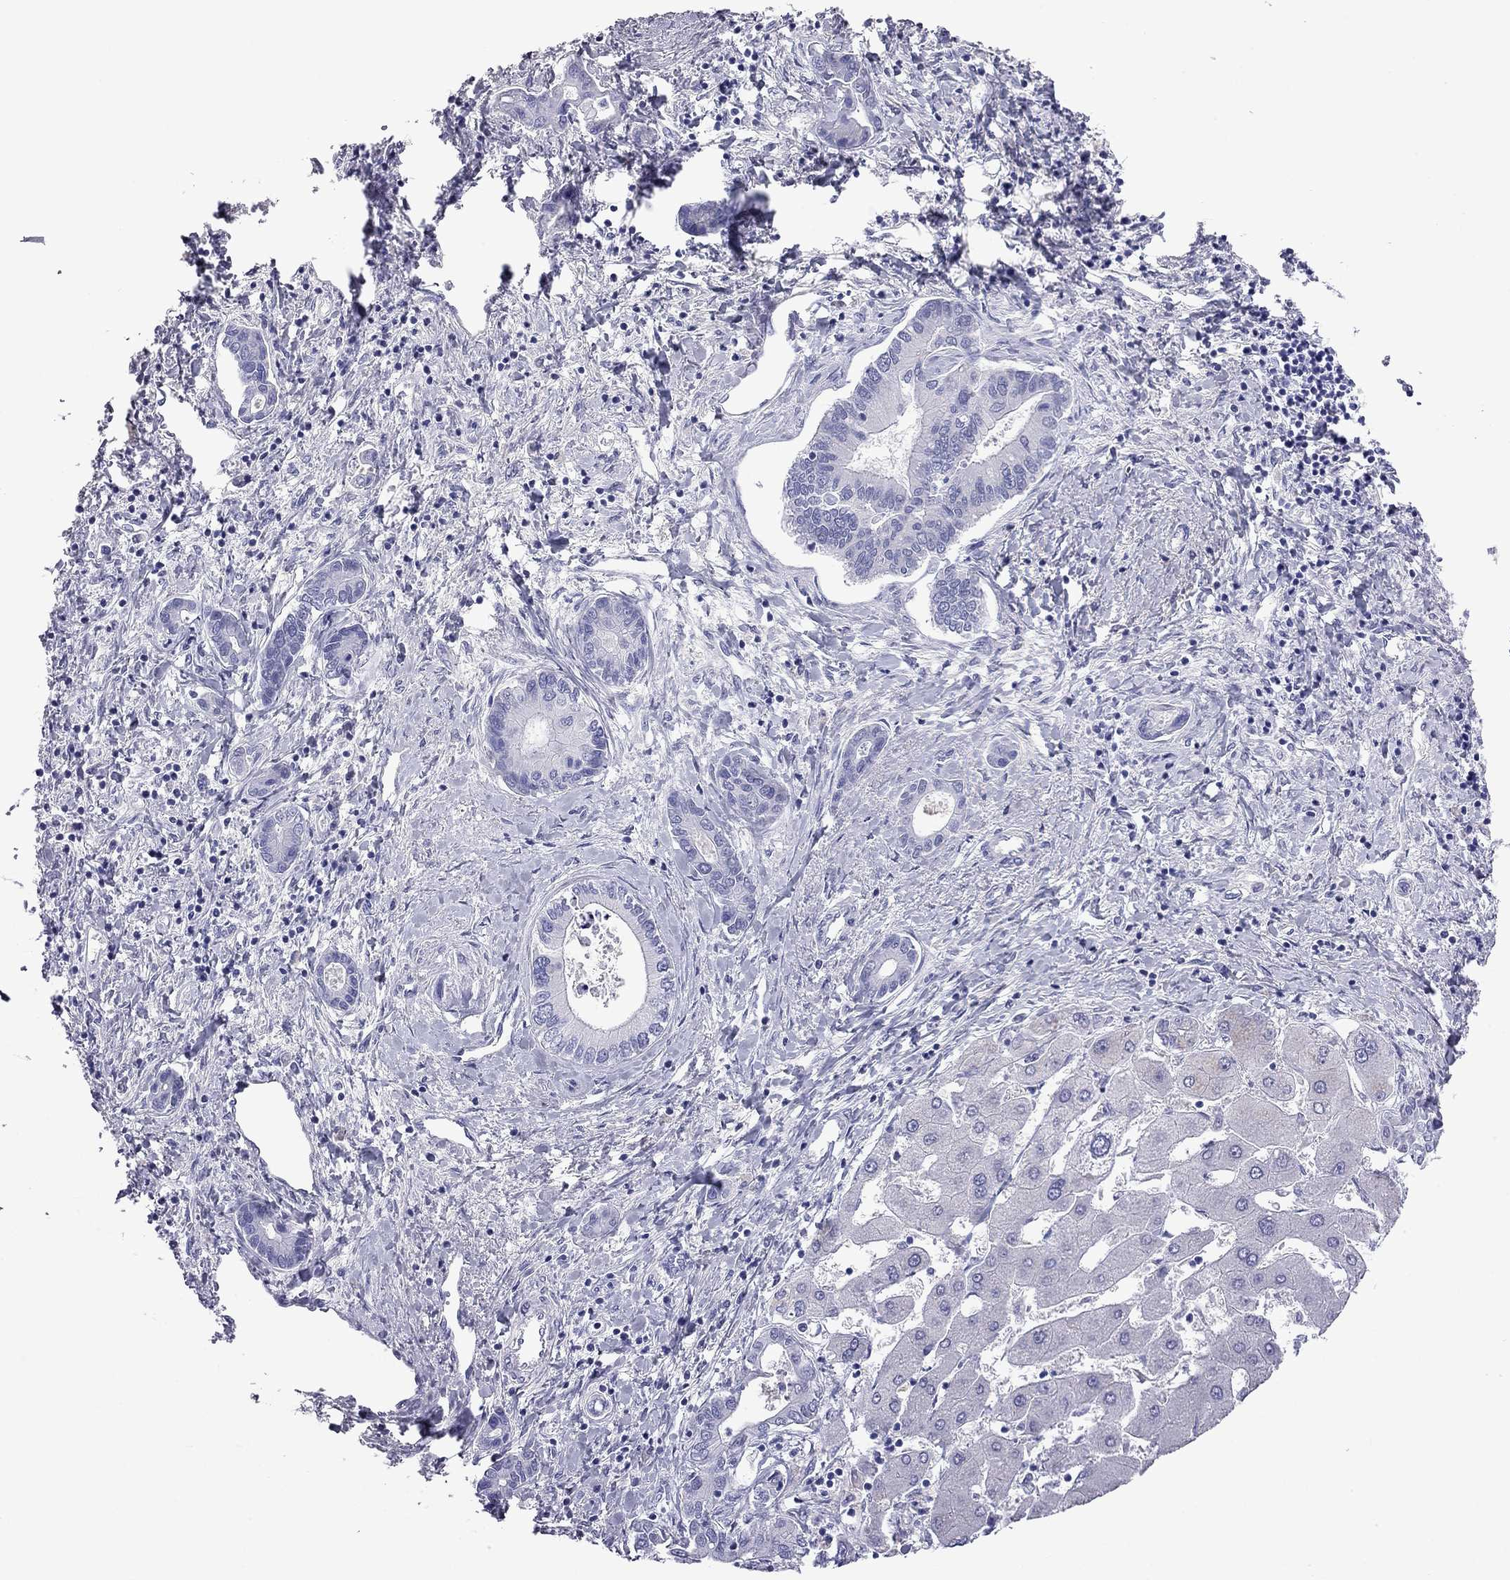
{"staining": {"intensity": "negative", "quantity": "none", "location": "none"}, "tissue": "liver cancer", "cell_type": "Tumor cells", "image_type": "cancer", "snomed": [{"axis": "morphology", "description": "Cholangiocarcinoma"}, {"axis": "topography", "description": "Liver"}], "caption": "Immunohistochemistry photomicrograph of neoplastic tissue: human liver cancer stained with DAB (3,3'-diaminobenzidine) displays no significant protein positivity in tumor cells. Nuclei are stained in blue.", "gene": "ODF4", "patient": {"sex": "male", "age": 66}}